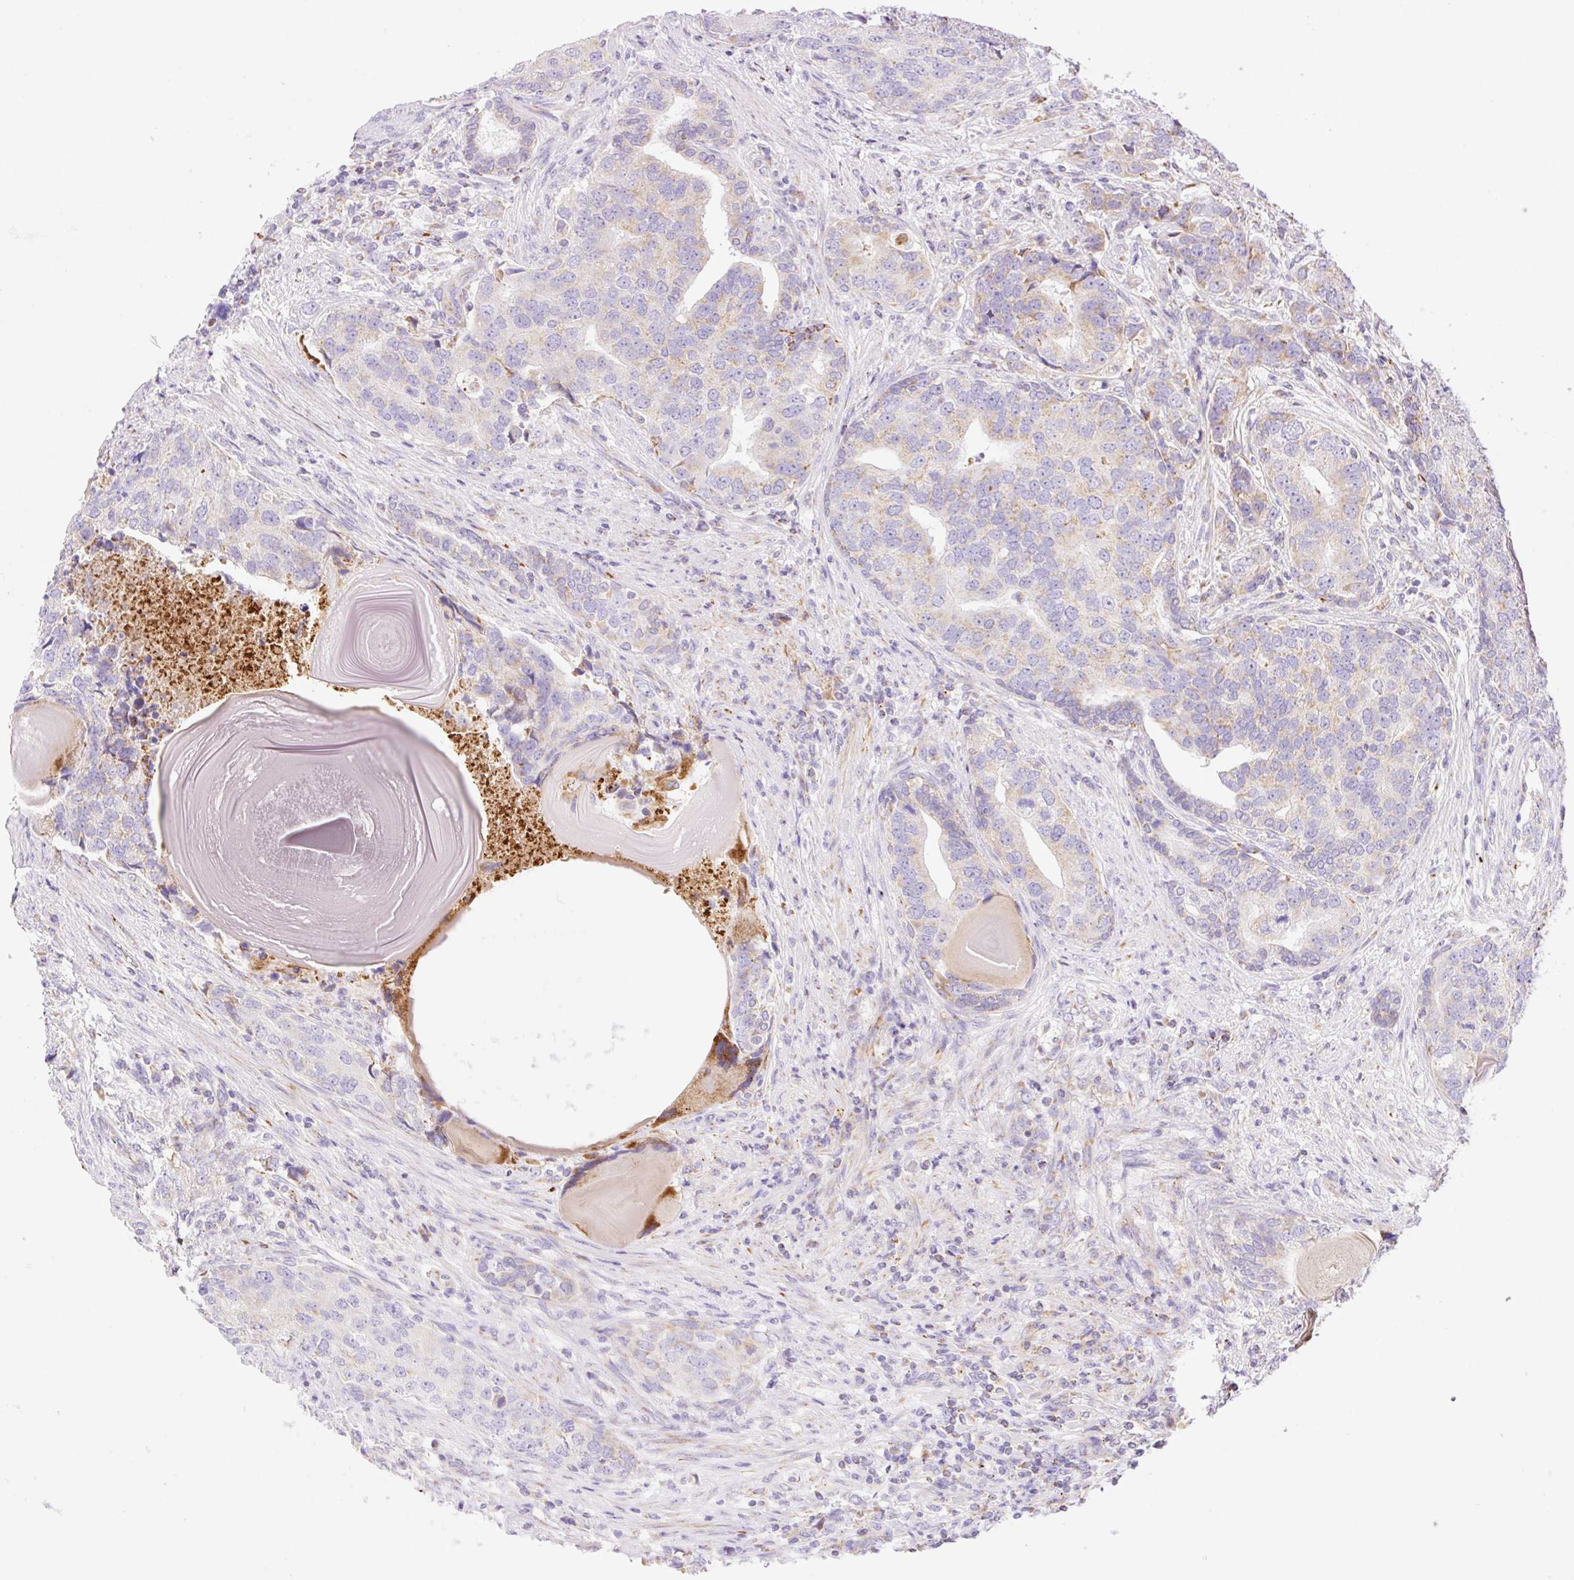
{"staining": {"intensity": "weak", "quantity": "<25%", "location": "cytoplasmic/membranous"}, "tissue": "prostate cancer", "cell_type": "Tumor cells", "image_type": "cancer", "snomed": [{"axis": "morphology", "description": "Adenocarcinoma, High grade"}, {"axis": "topography", "description": "Prostate"}], "caption": "DAB (3,3'-diaminobenzidine) immunohistochemical staining of prostate high-grade adenocarcinoma demonstrates no significant positivity in tumor cells.", "gene": "ETNK2", "patient": {"sex": "male", "age": 68}}